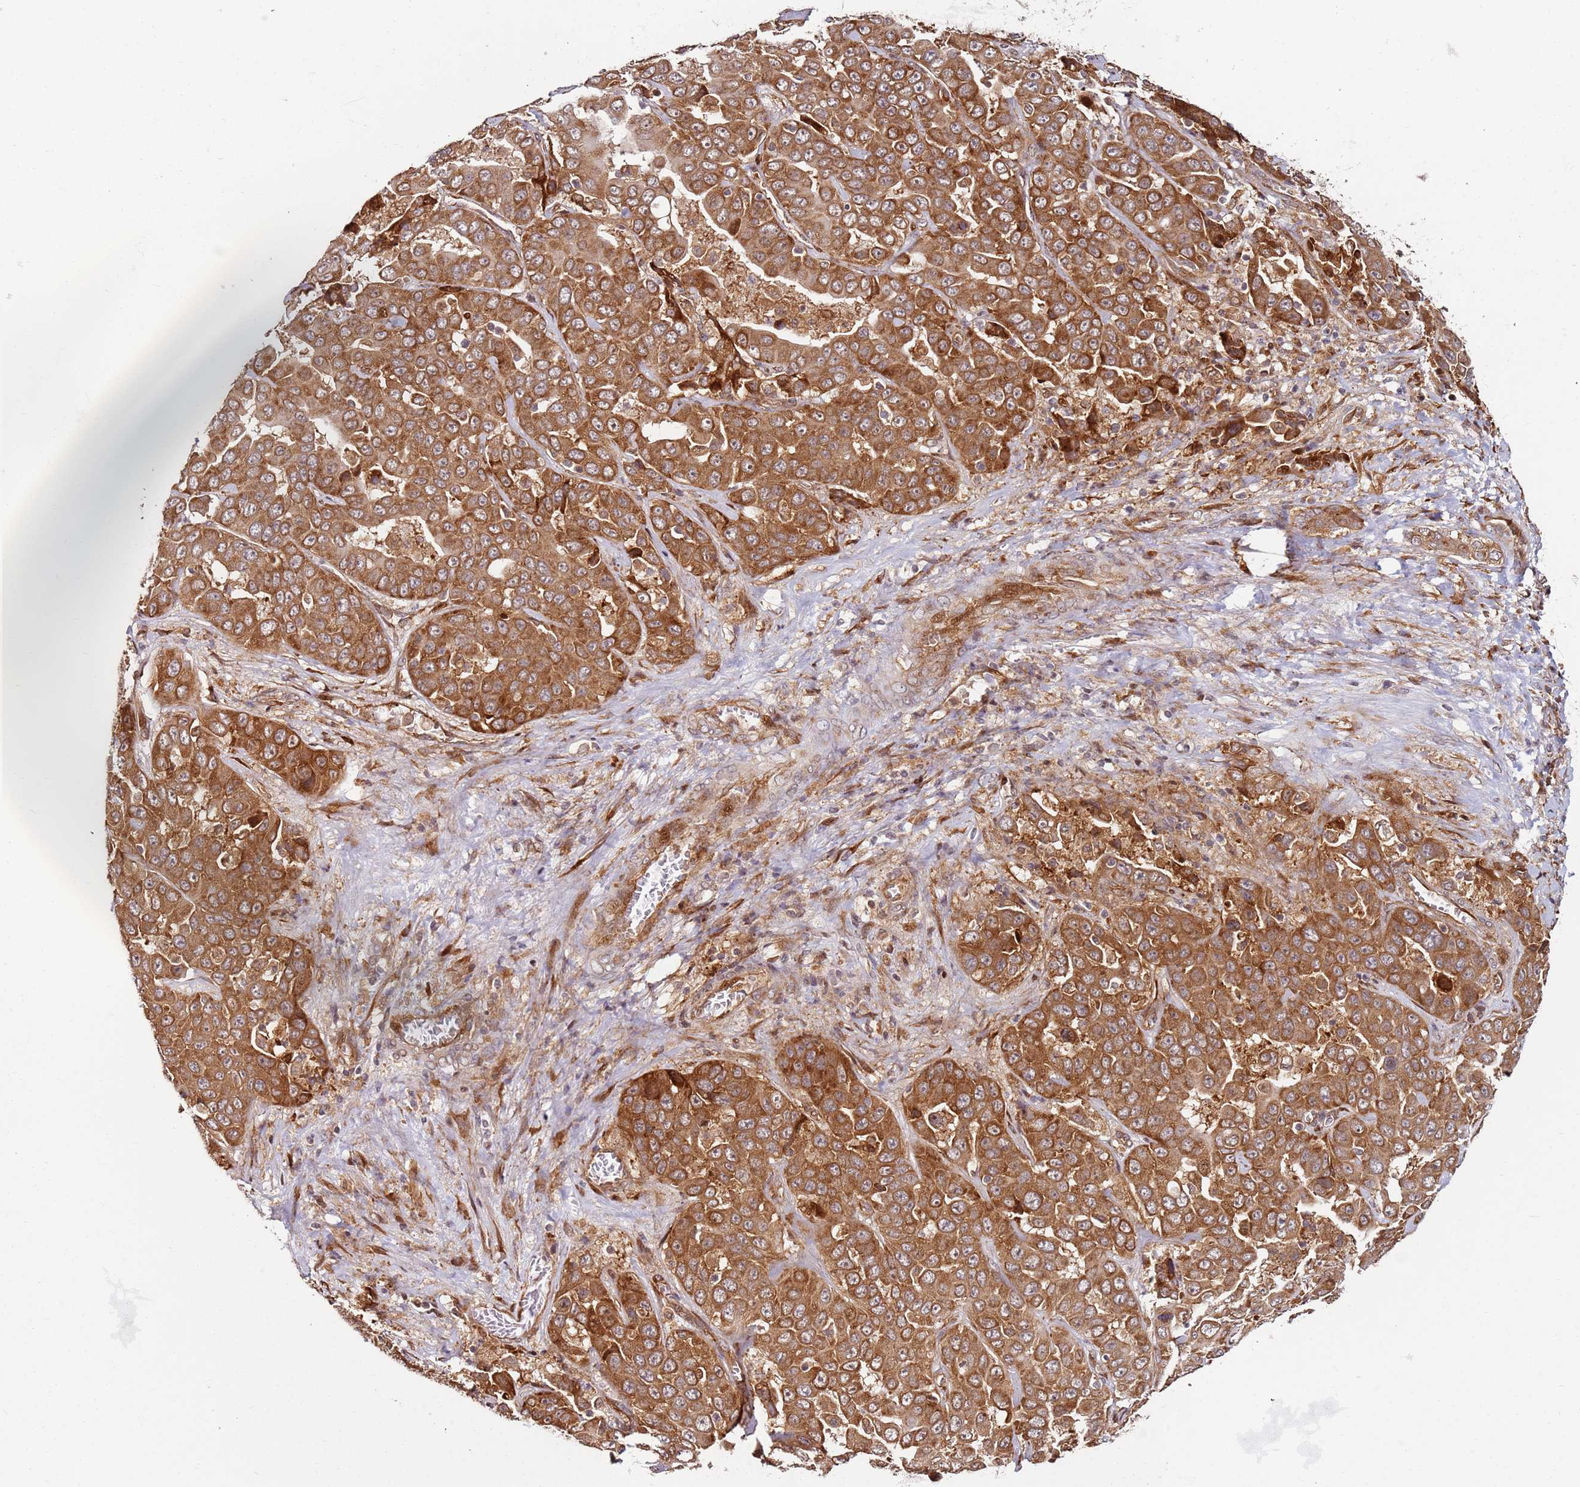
{"staining": {"intensity": "moderate", "quantity": ">75%", "location": "cytoplasmic/membranous"}, "tissue": "liver cancer", "cell_type": "Tumor cells", "image_type": "cancer", "snomed": [{"axis": "morphology", "description": "Cholangiocarcinoma"}, {"axis": "topography", "description": "Liver"}], "caption": "High-power microscopy captured an IHC image of cholangiocarcinoma (liver), revealing moderate cytoplasmic/membranous staining in about >75% of tumor cells.", "gene": "RPS3A", "patient": {"sex": "female", "age": 52}}